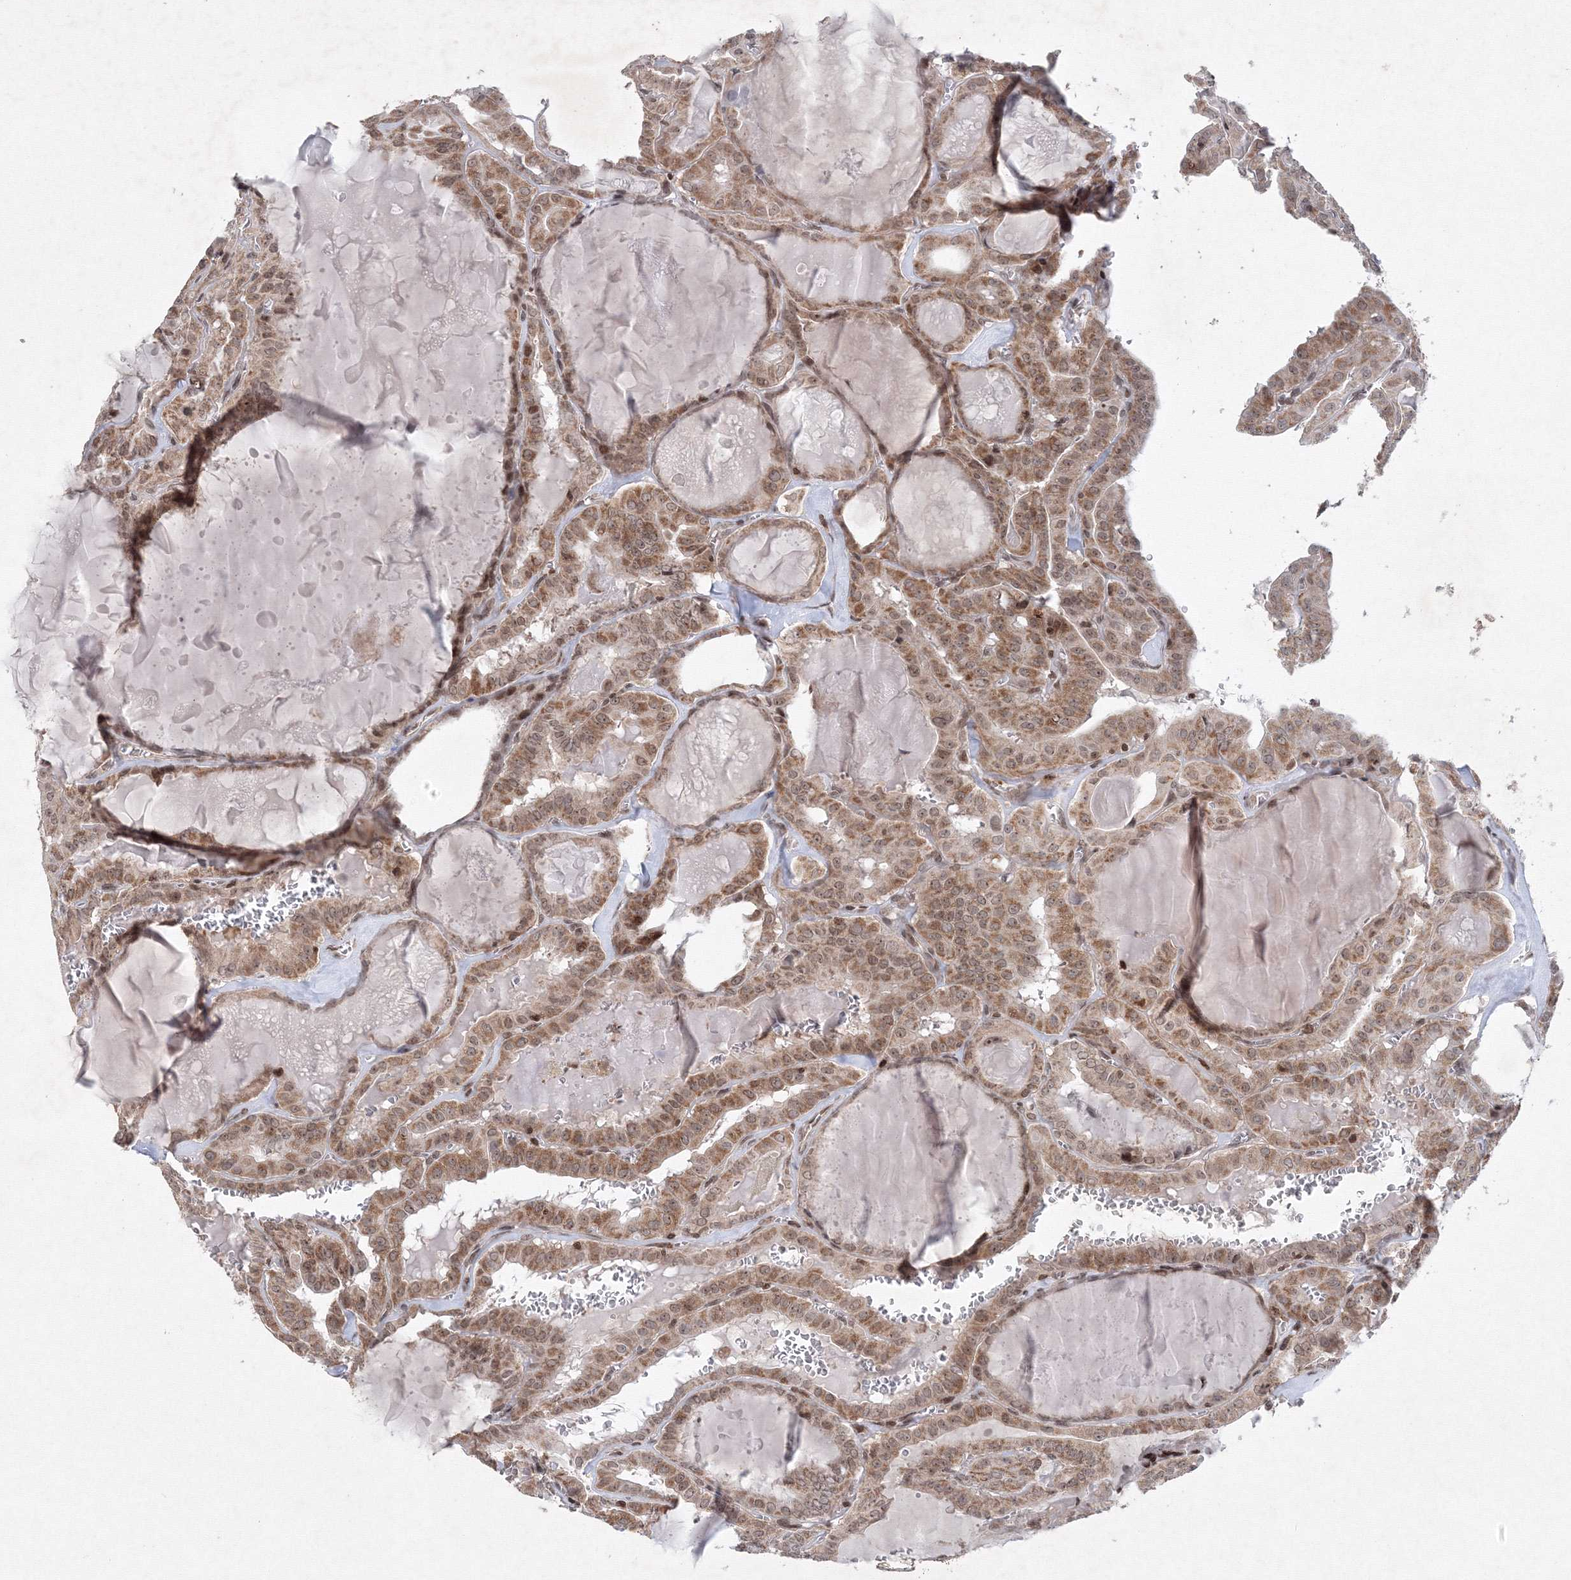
{"staining": {"intensity": "moderate", "quantity": "25%-75%", "location": "cytoplasmic/membranous,nuclear"}, "tissue": "thyroid cancer", "cell_type": "Tumor cells", "image_type": "cancer", "snomed": [{"axis": "morphology", "description": "Papillary adenocarcinoma, NOS"}, {"axis": "topography", "description": "Thyroid gland"}], "caption": "Immunohistochemical staining of human papillary adenocarcinoma (thyroid) demonstrates medium levels of moderate cytoplasmic/membranous and nuclear staining in about 25%-75% of tumor cells. (IHC, brightfield microscopy, high magnification).", "gene": "MKRN2", "patient": {"sex": "male", "age": 52}}